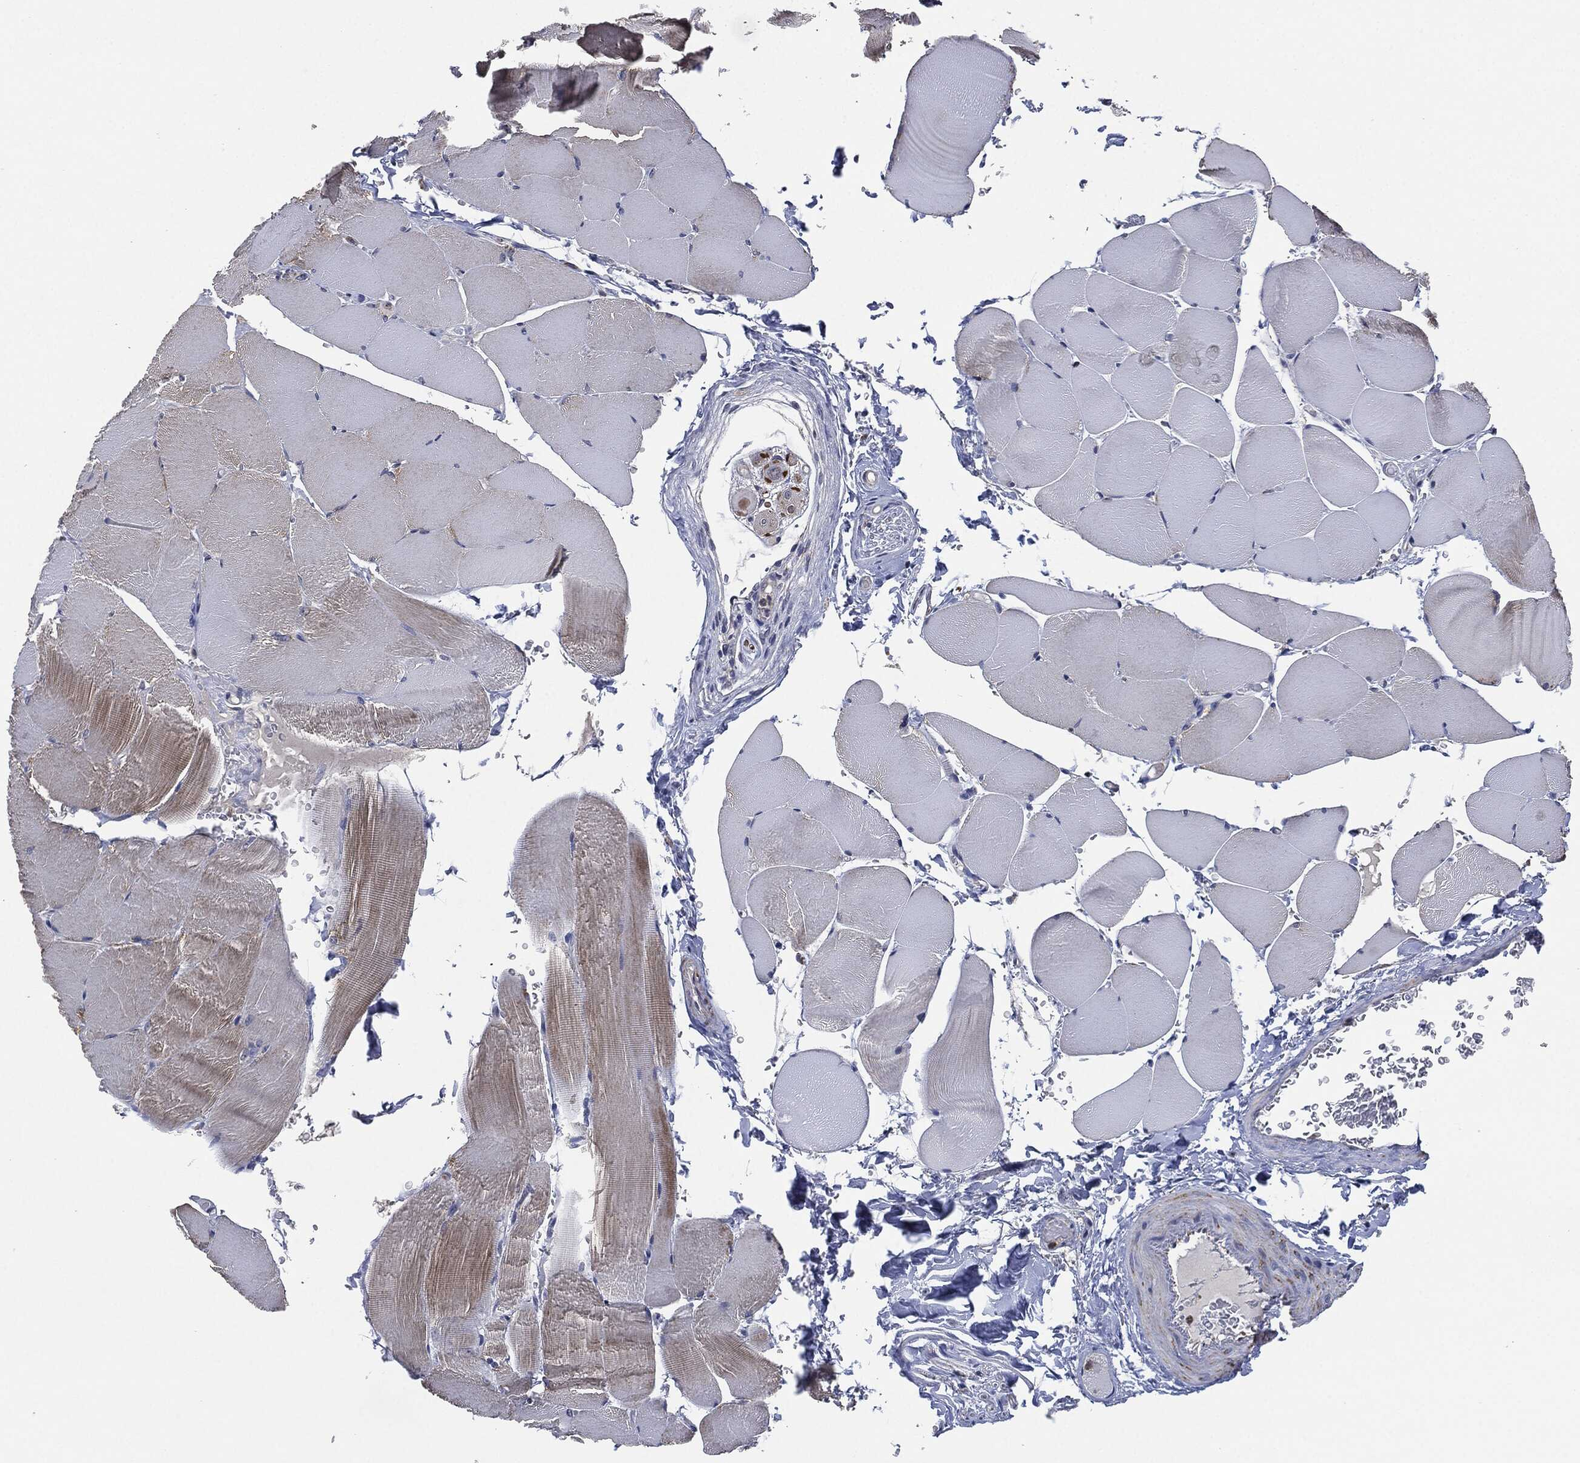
{"staining": {"intensity": "weak", "quantity": "<25%", "location": "cytoplasmic/membranous"}, "tissue": "skeletal muscle", "cell_type": "Myocytes", "image_type": "normal", "snomed": [{"axis": "morphology", "description": "Normal tissue, NOS"}, {"axis": "topography", "description": "Skeletal muscle"}], "caption": "Skeletal muscle stained for a protein using IHC demonstrates no staining myocytes.", "gene": "NDUFV2", "patient": {"sex": "female", "age": 37}}